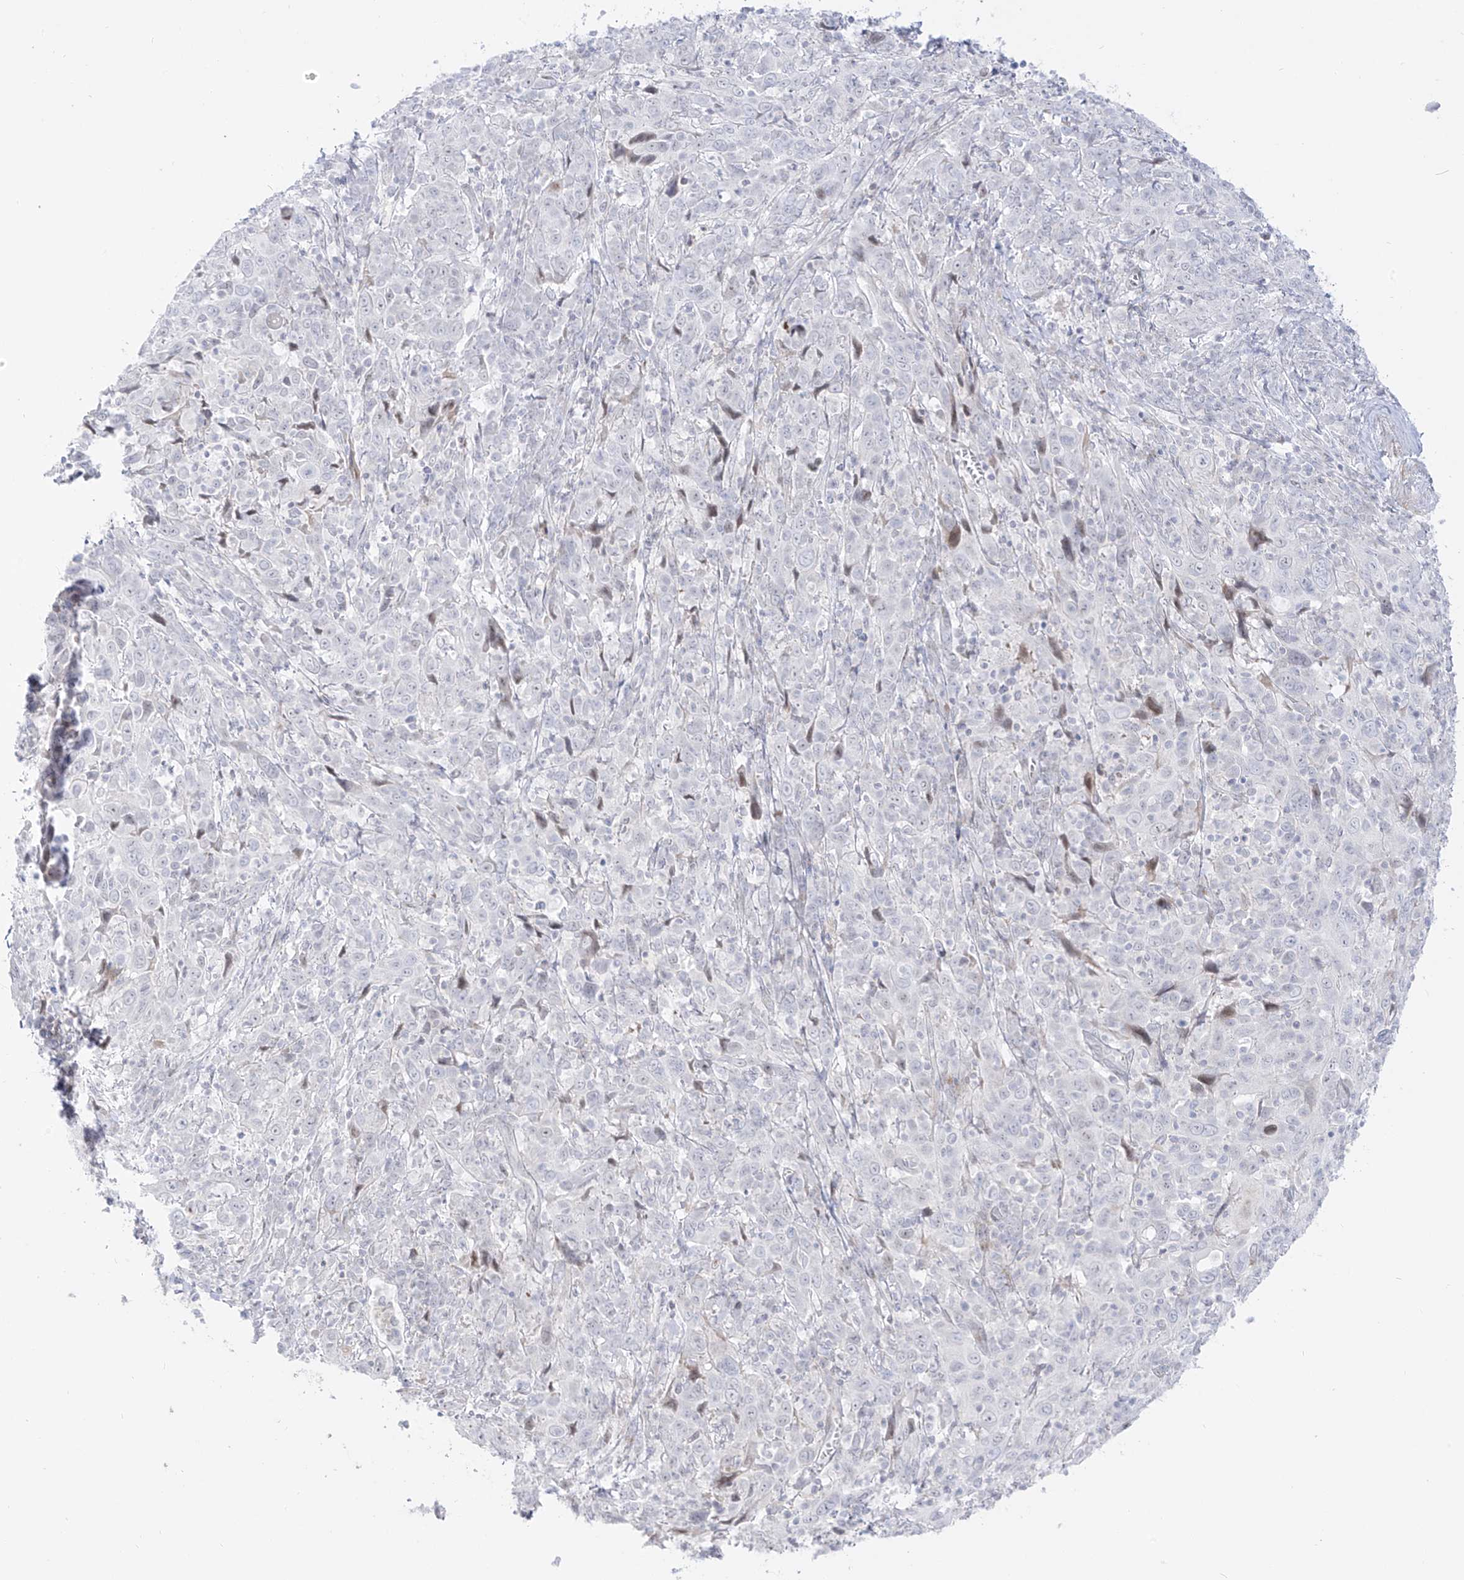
{"staining": {"intensity": "negative", "quantity": "none", "location": "none"}, "tissue": "cervical cancer", "cell_type": "Tumor cells", "image_type": "cancer", "snomed": [{"axis": "morphology", "description": "Squamous cell carcinoma, NOS"}, {"axis": "topography", "description": "Cervix"}], "caption": "A high-resolution image shows immunohistochemistry staining of cervical squamous cell carcinoma, which shows no significant staining in tumor cells. (DAB immunohistochemistry visualized using brightfield microscopy, high magnification).", "gene": "ZNF180", "patient": {"sex": "female", "age": 46}}